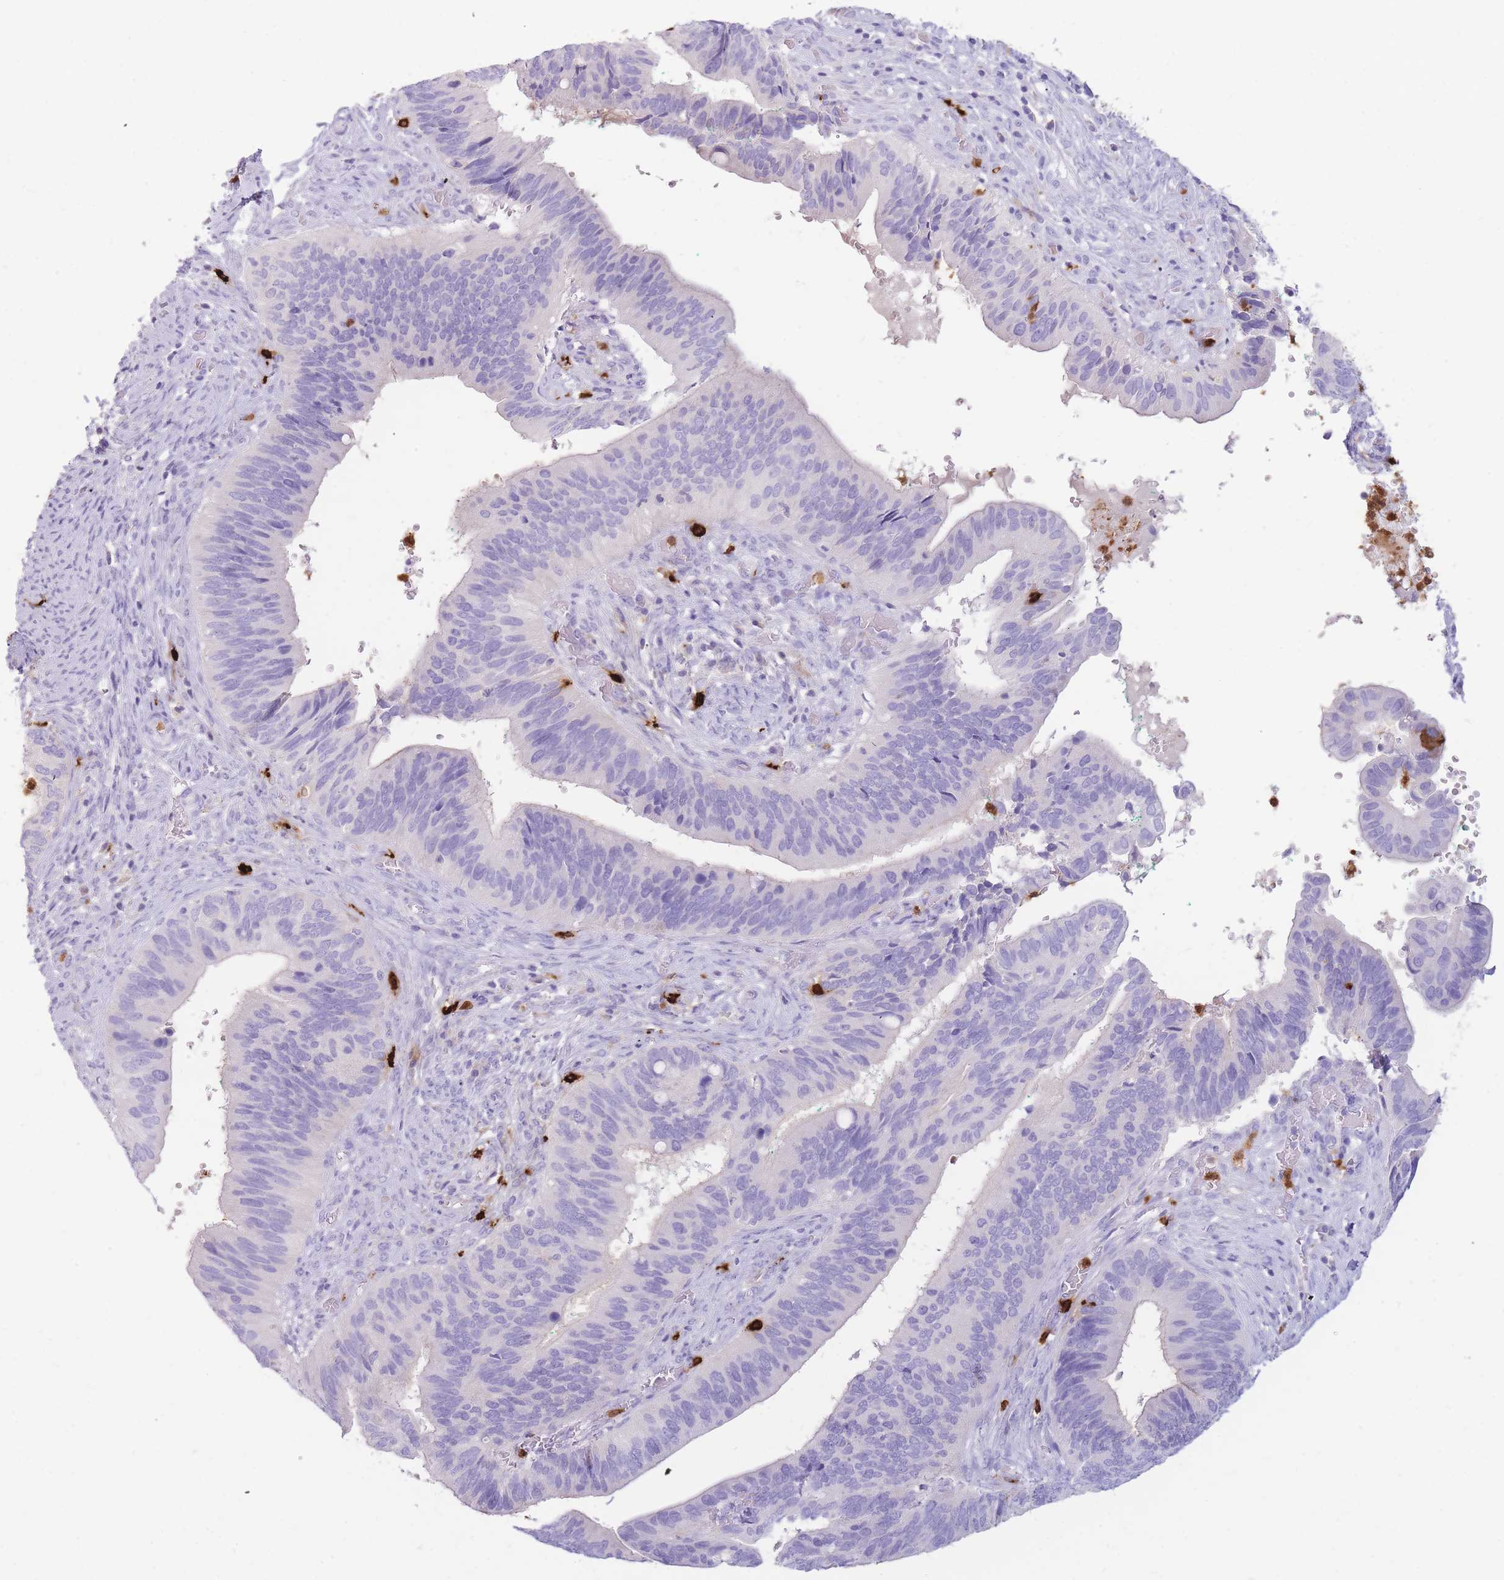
{"staining": {"intensity": "negative", "quantity": "none", "location": "none"}, "tissue": "cervical cancer", "cell_type": "Tumor cells", "image_type": "cancer", "snomed": [{"axis": "morphology", "description": "Adenocarcinoma, NOS"}, {"axis": "topography", "description": "Cervix"}], "caption": "Immunohistochemical staining of human cervical cancer (adenocarcinoma) reveals no significant expression in tumor cells.", "gene": "TPSAB1", "patient": {"sex": "female", "age": 42}}